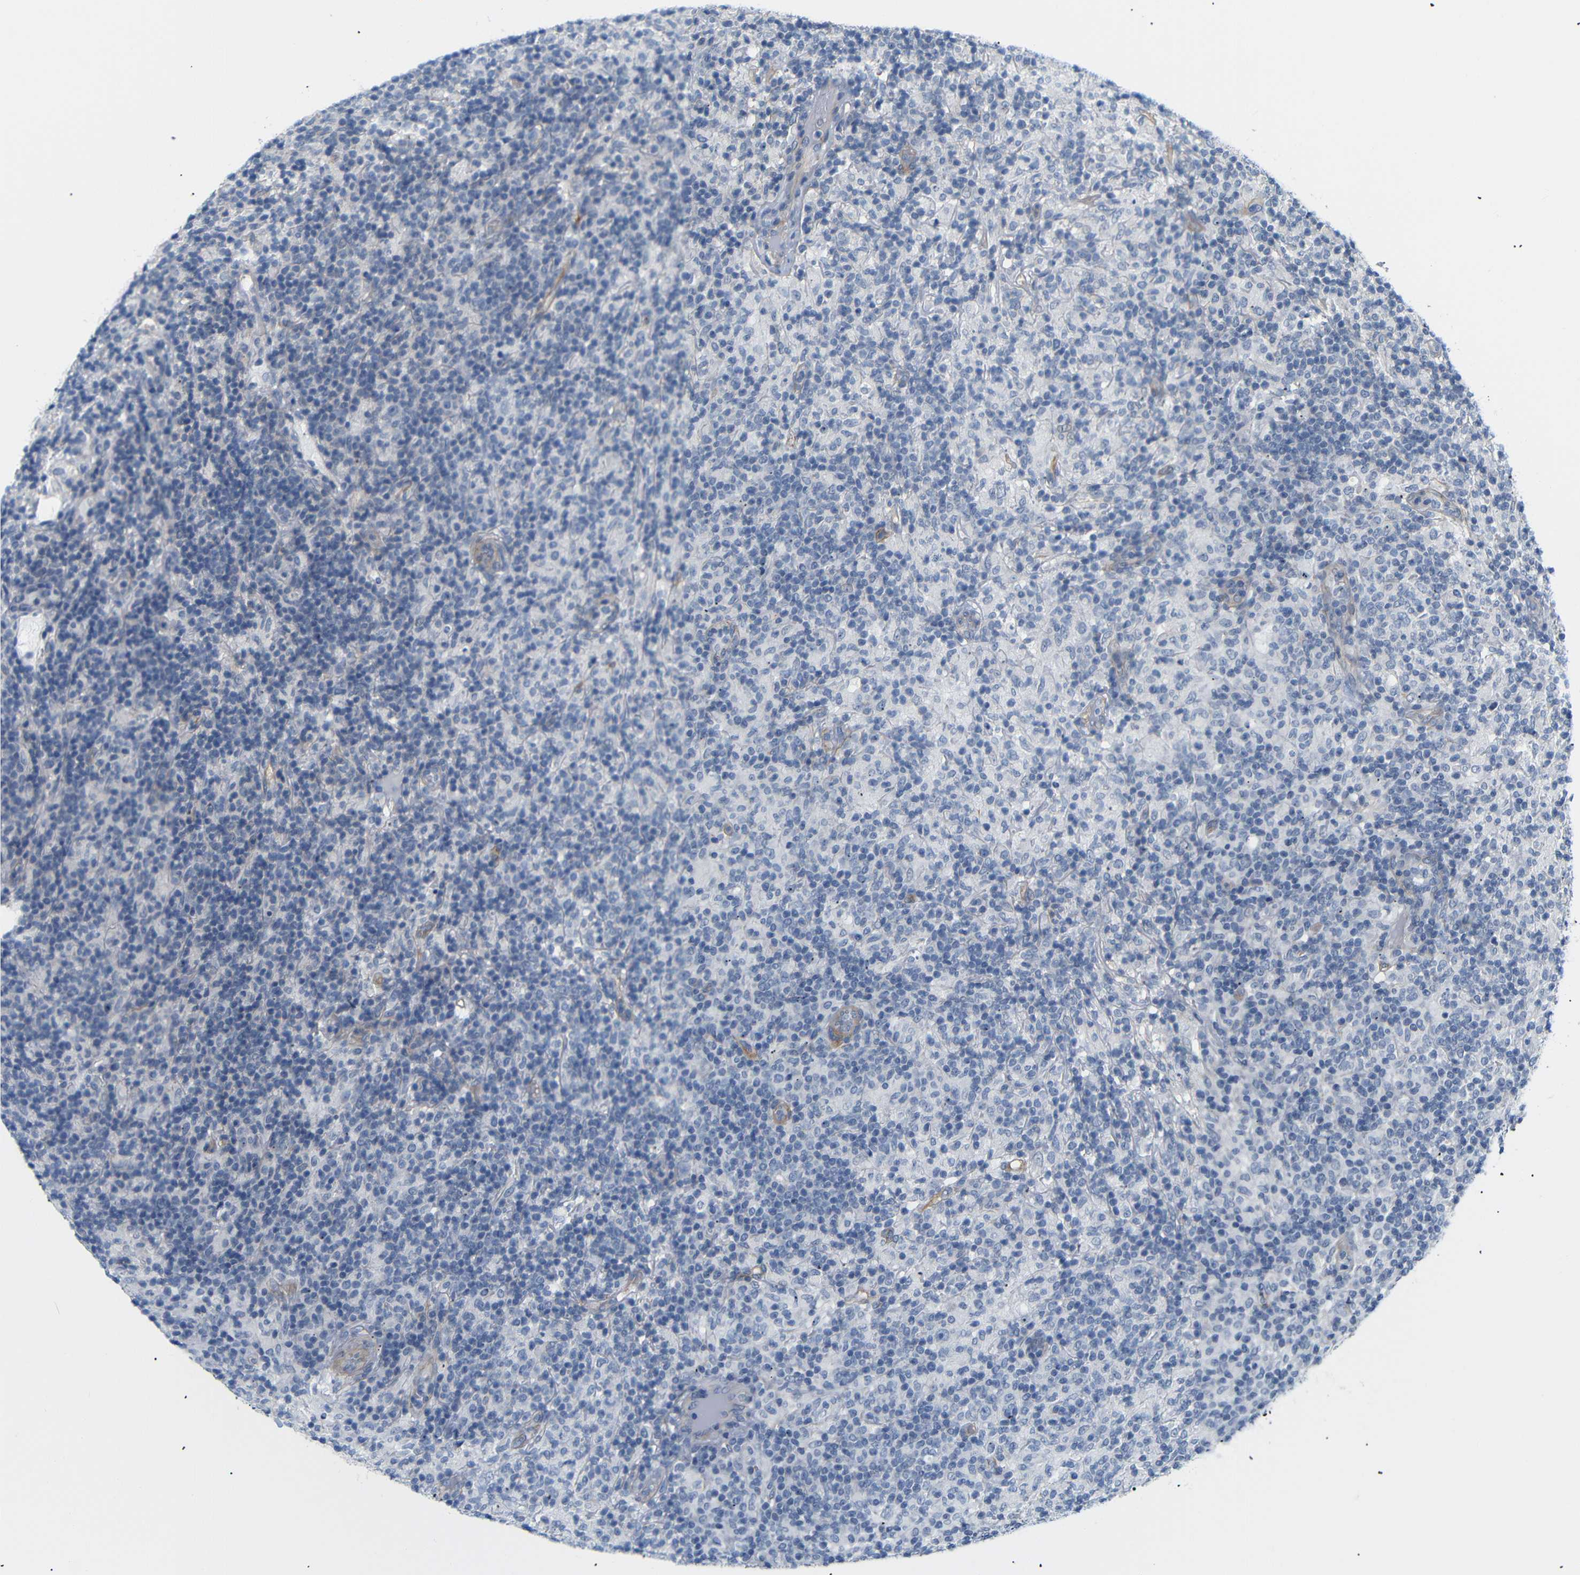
{"staining": {"intensity": "negative", "quantity": "none", "location": "none"}, "tissue": "lymphoma", "cell_type": "Tumor cells", "image_type": "cancer", "snomed": [{"axis": "morphology", "description": "Hodgkin's disease, NOS"}, {"axis": "topography", "description": "Lymph node"}], "caption": "The immunohistochemistry (IHC) histopathology image has no significant positivity in tumor cells of lymphoma tissue.", "gene": "STMN3", "patient": {"sex": "male", "age": 70}}